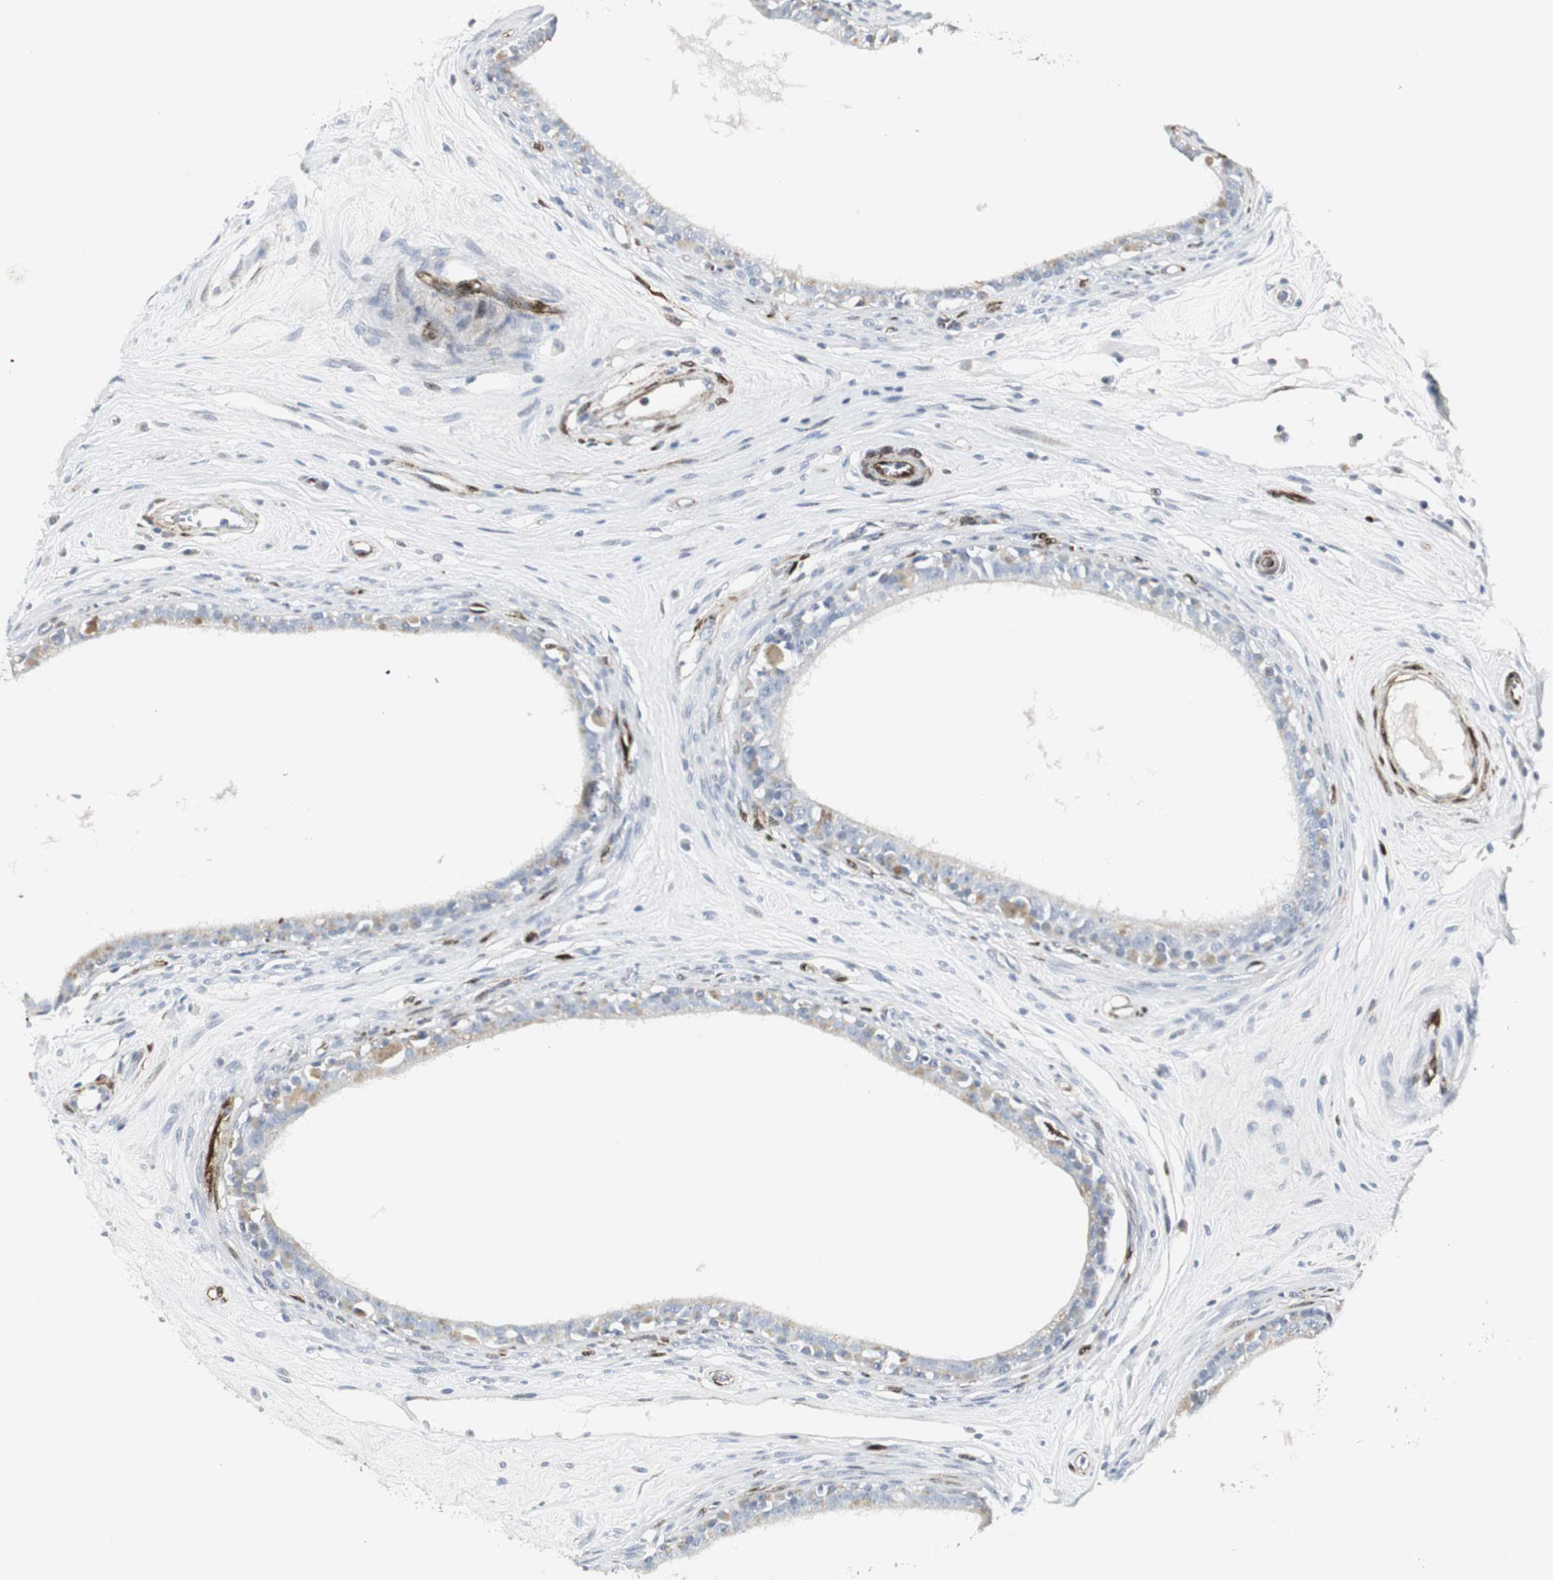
{"staining": {"intensity": "weak", "quantity": "<25%", "location": "cytoplasmic/membranous"}, "tissue": "epididymis", "cell_type": "Glandular cells", "image_type": "normal", "snomed": [{"axis": "morphology", "description": "Normal tissue, NOS"}, {"axis": "morphology", "description": "Inflammation, NOS"}, {"axis": "topography", "description": "Epididymis"}], "caption": "DAB (3,3'-diaminobenzidine) immunohistochemical staining of normal epididymis shows no significant positivity in glandular cells.", "gene": "PPP1R14A", "patient": {"sex": "male", "age": 84}}